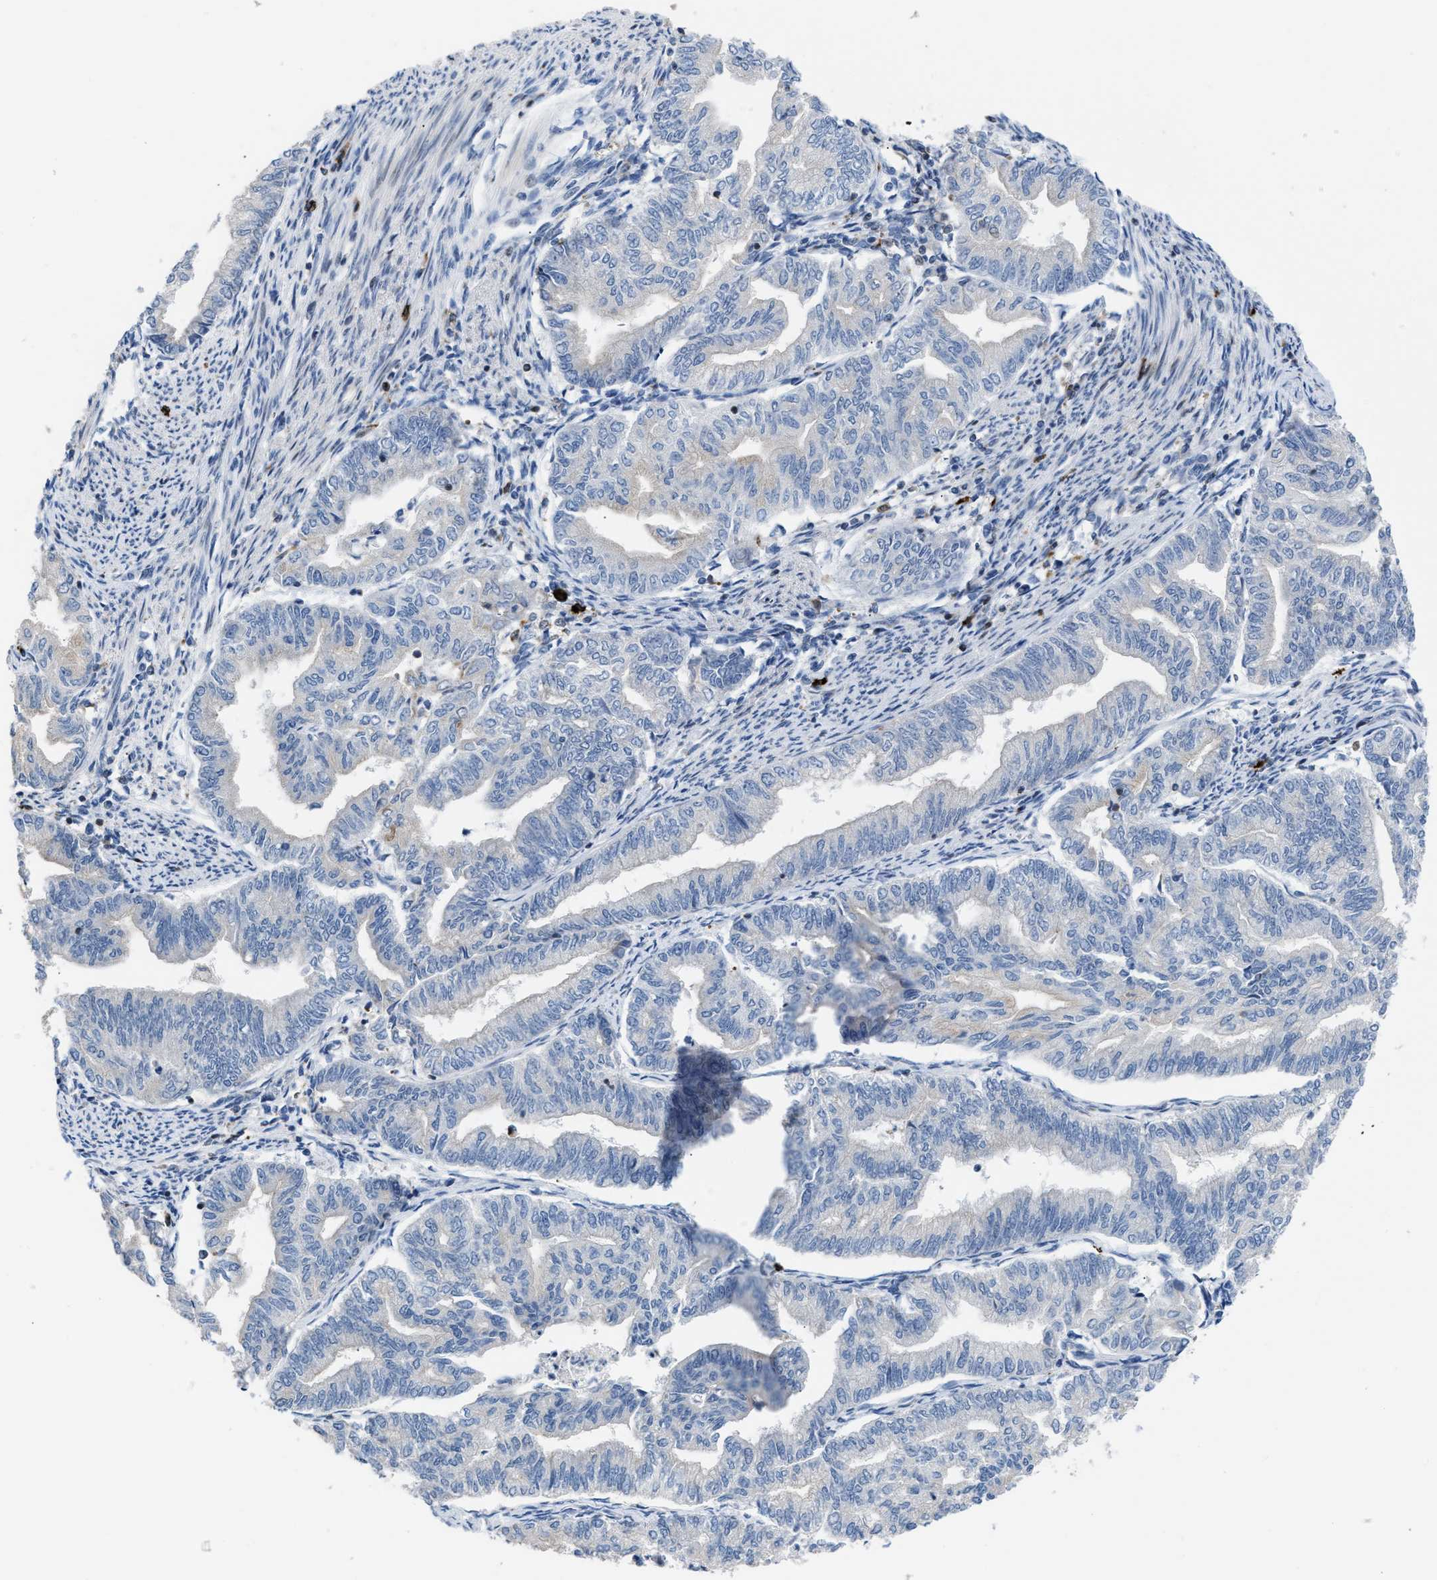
{"staining": {"intensity": "negative", "quantity": "none", "location": "none"}, "tissue": "endometrial cancer", "cell_type": "Tumor cells", "image_type": "cancer", "snomed": [{"axis": "morphology", "description": "Adenocarcinoma, NOS"}, {"axis": "topography", "description": "Endometrium"}], "caption": "A high-resolution micrograph shows immunohistochemistry (IHC) staining of adenocarcinoma (endometrial), which exhibits no significant positivity in tumor cells.", "gene": "ATP9A", "patient": {"sex": "female", "age": 79}}